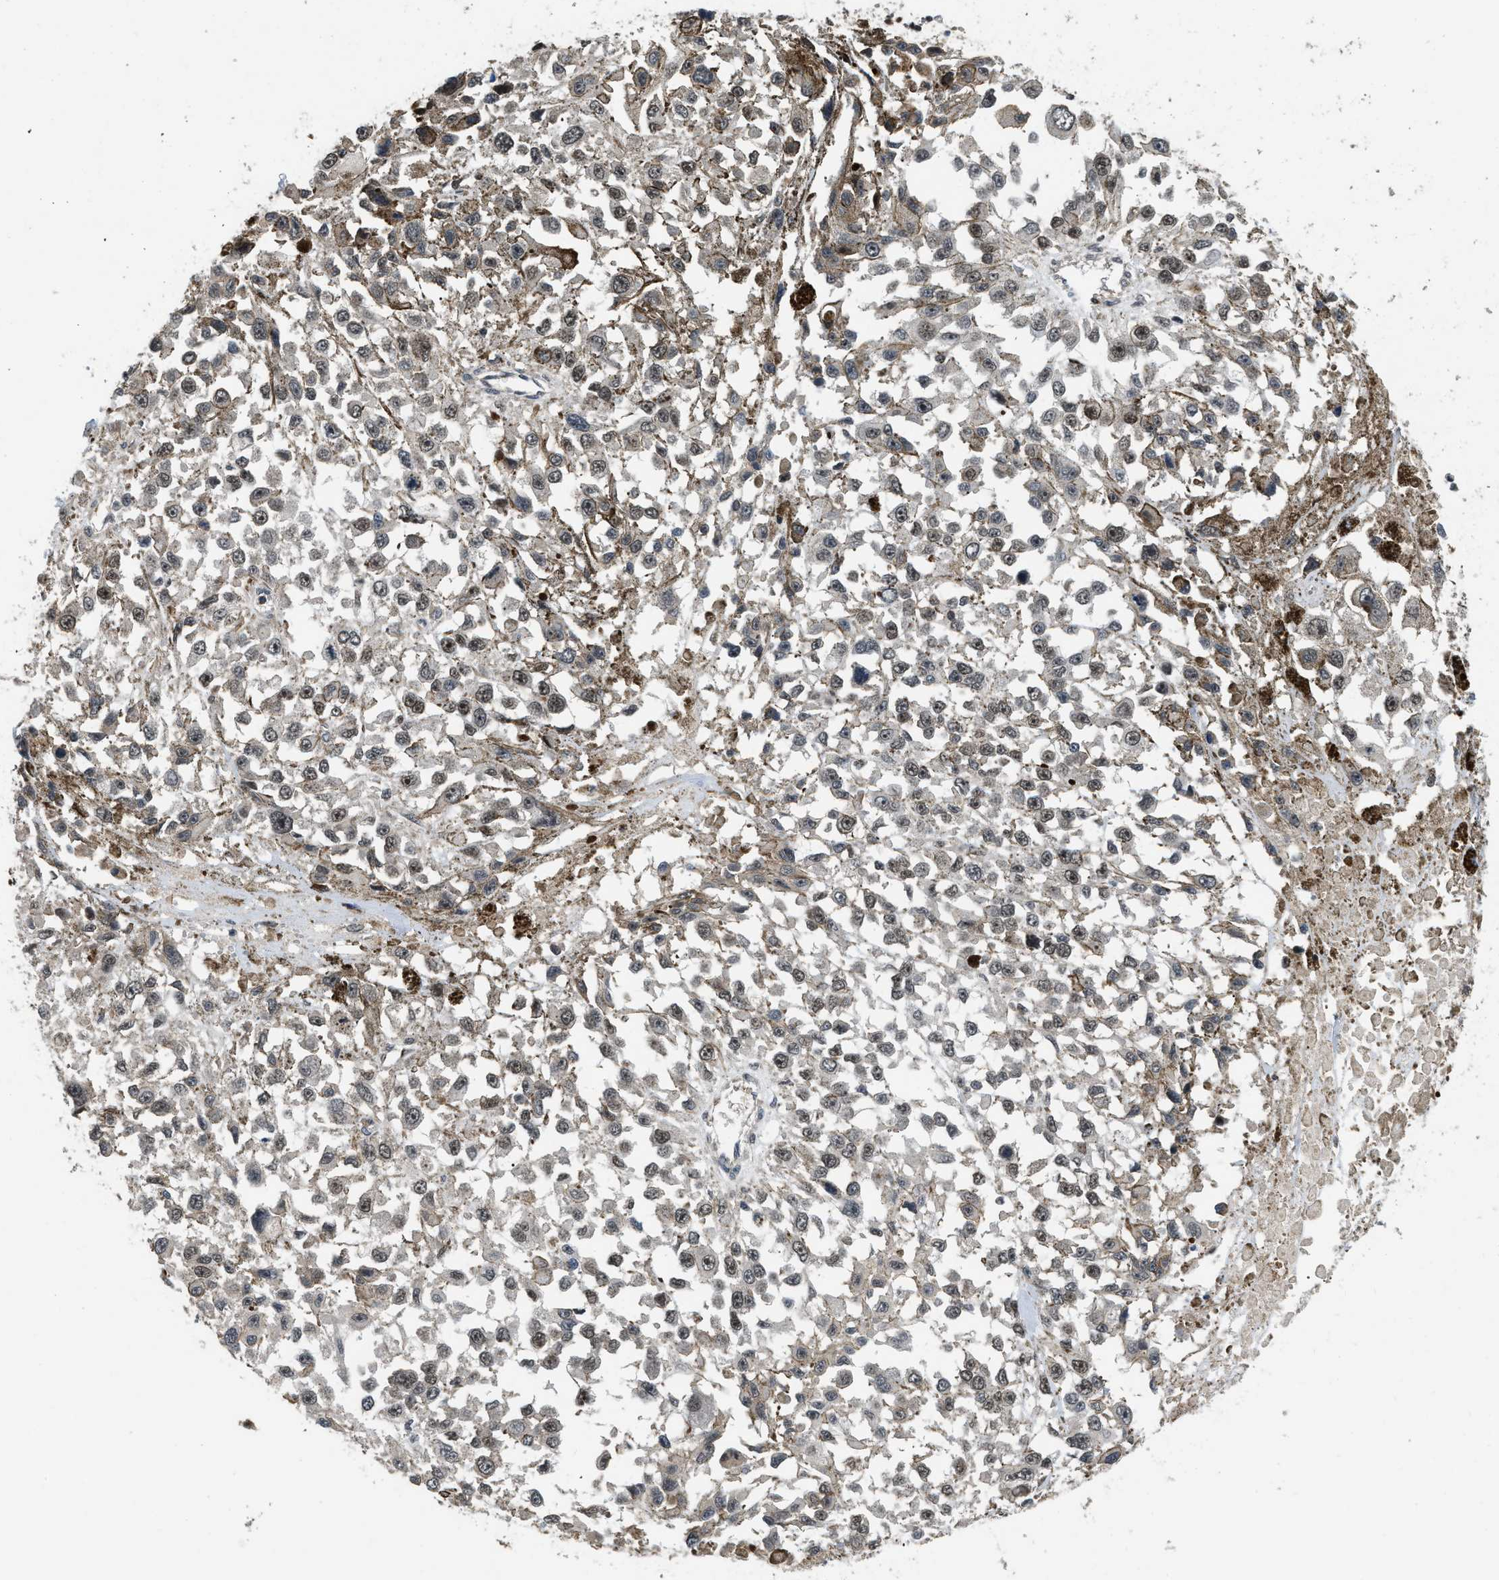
{"staining": {"intensity": "moderate", "quantity": "25%-75%", "location": "nuclear"}, "tissue": "melanoma", "cell_type": "Tumor cells", "image_type": "cancer", "snomed": [{"axis": "morphology", "description": "Malignant melanoma, Metastatic site"}, {"axis": "topography", "description": "Lymph node"}], "caption": "Protein analysis of malignant melanoma (metastatic site) tissue exhibits moderate nuclear expression in about 25%-75% of tumor cells. Nuclei are stained in blue.", "gene": "LTA4H", "patient": {"sex": "male", "age": 59}}